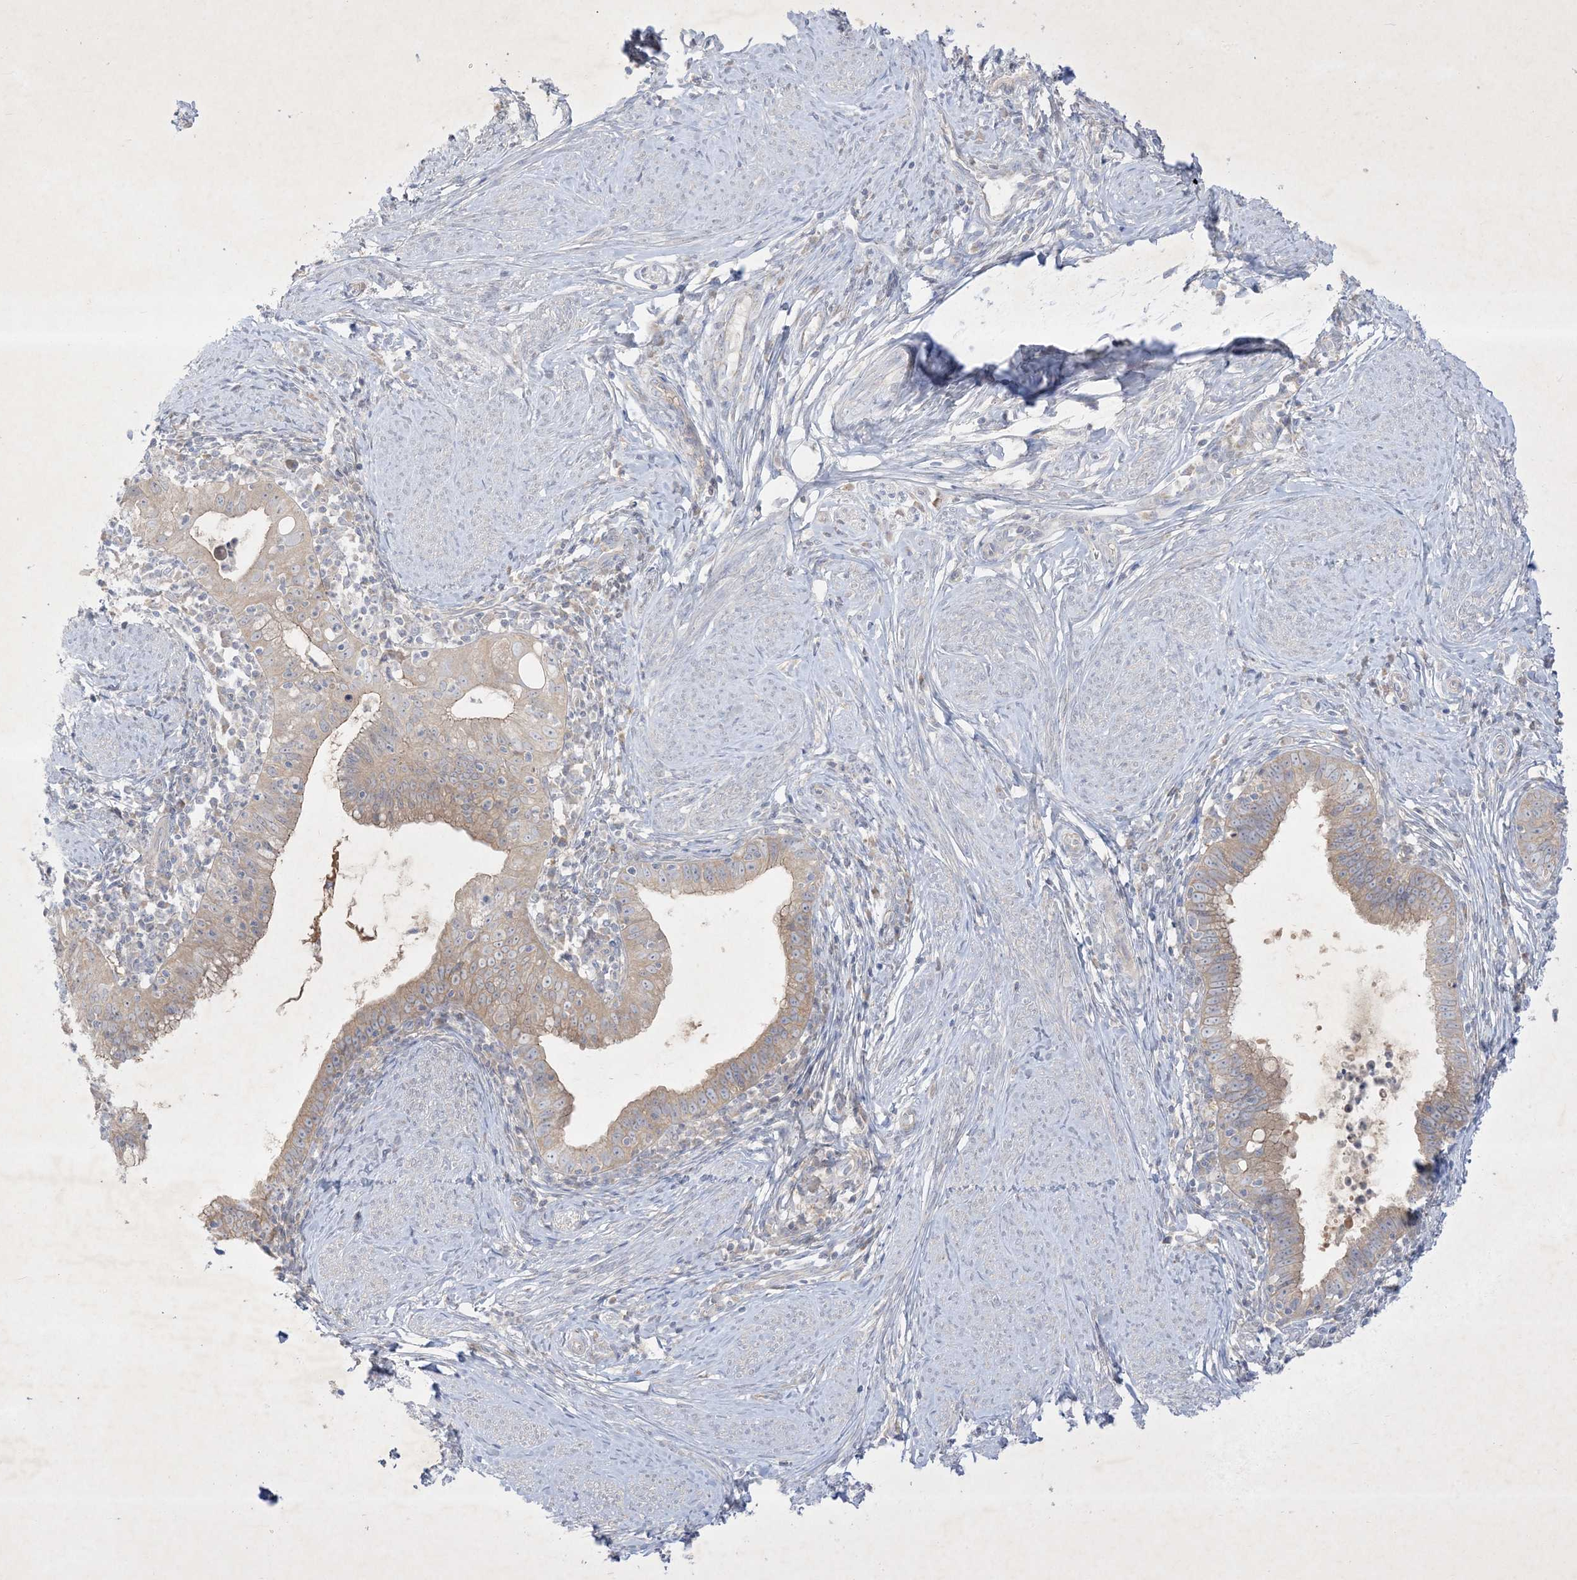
{"staining": {"intensity": "weak", "quantity": ">75%", "location": "cytoplasmic/membranous"}, "tissue": "cervical cancer", "cell_type": "Tumor cells", "image_type": "cancer", "snomed": [{"axis": "morphology", "description": "Adenocarcinoma, NOS"}, {"axis": "topography", "description": "Cervix"}], "caption": "Cervical cancer was stained to show a protein in brown. There is low levels of weak cytoplasmic/membranous positivity in approximately >75% of tumor cells.", "gene": "PLEKHA3", "patient": {"sex": "female", "age": 36}}